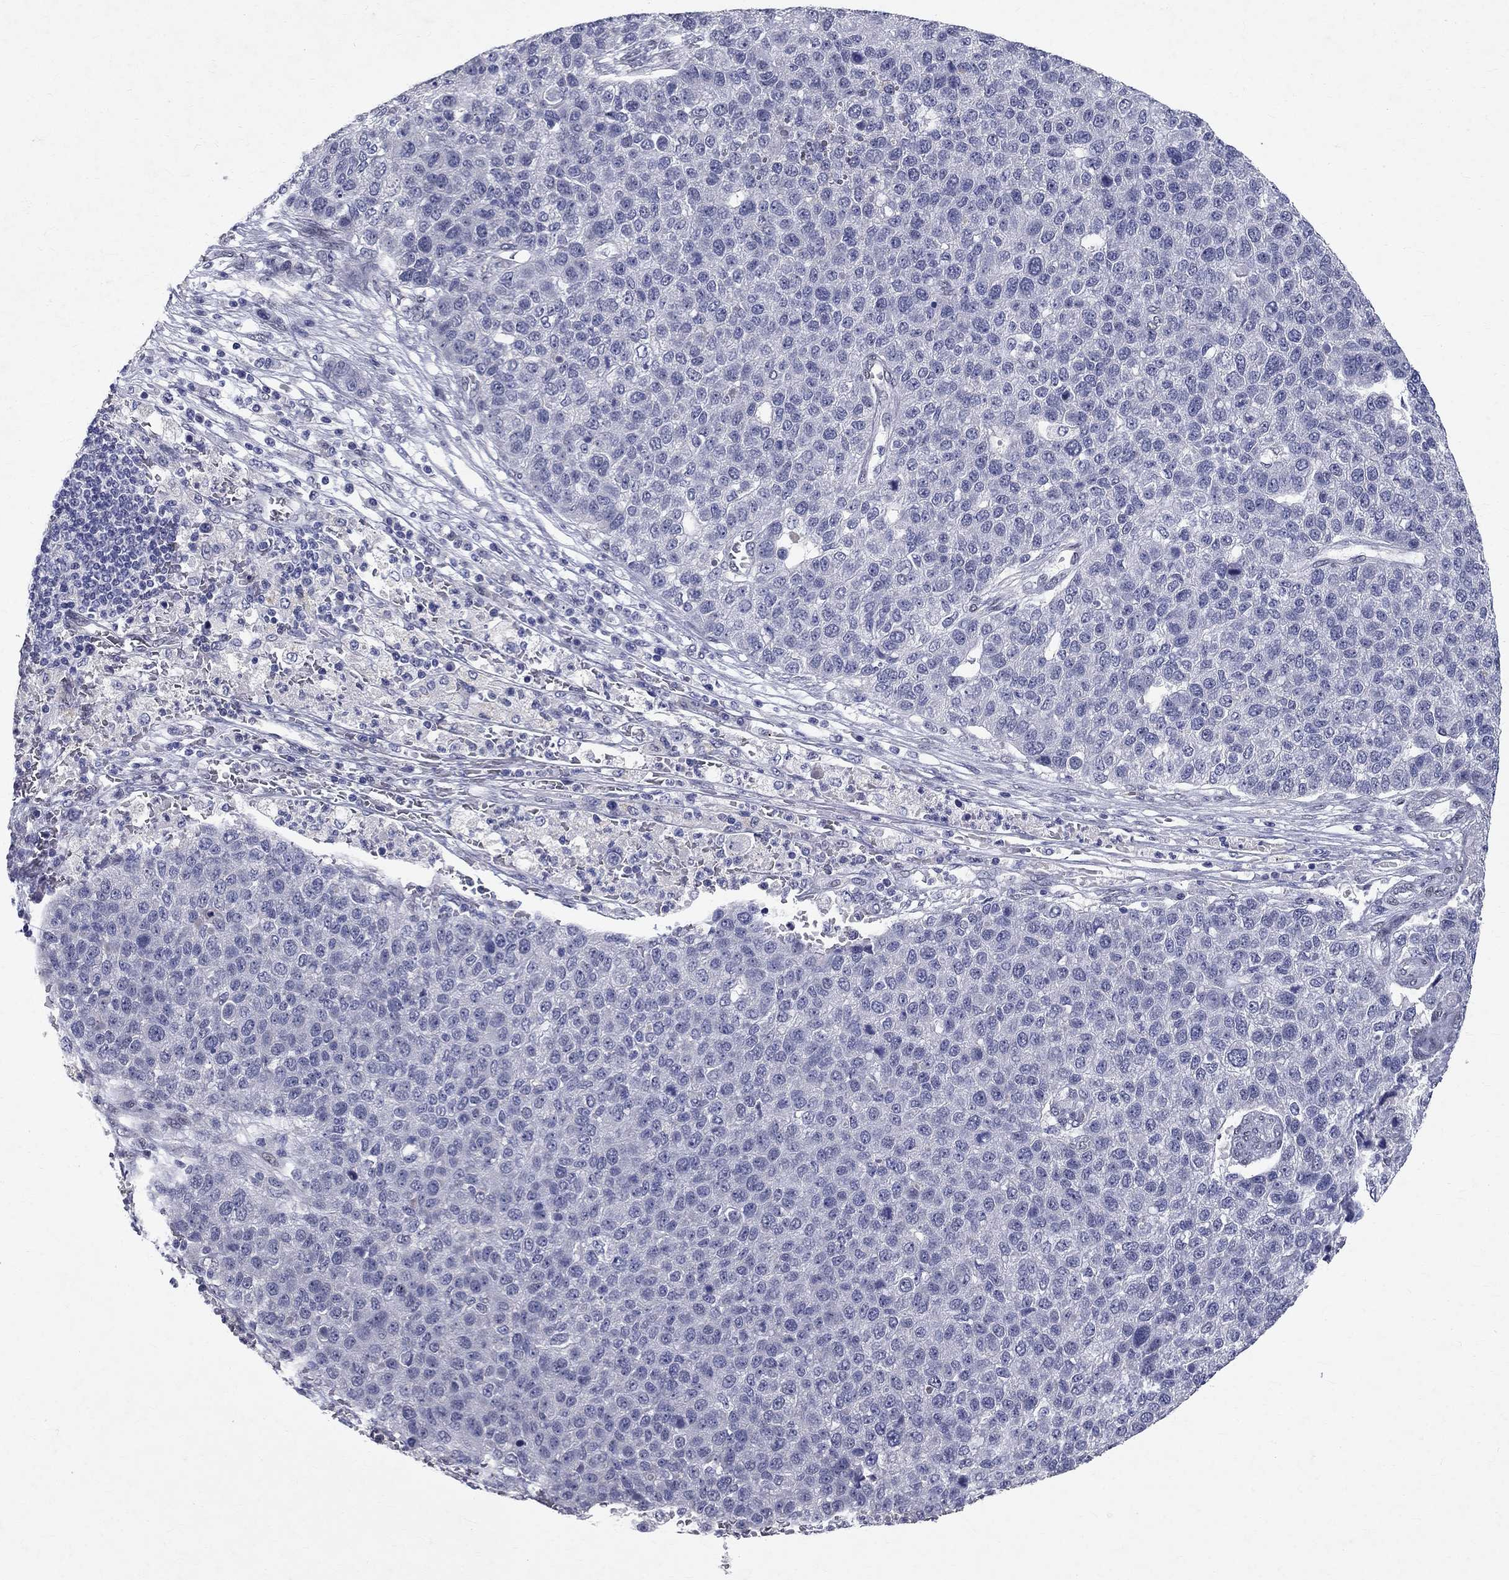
{"staining": {"intensity": "negative", "quantity": "none", "location": "none"}, "tissue": "pancreatic cancer", "cell_type": "Tumor cells", "image_type": "cancer", "snomed": [{"axis": "morphology", "description": "Adenocarcinoma, NOS"}, {"axis": "topography", "description": "Pancreas"}], "caption": "Tumor cells show no significant positivity in adenocarcinoma (pancreatic).", "gene": "RBFOX1", "patient": {"sex": "female", "age": 61}}